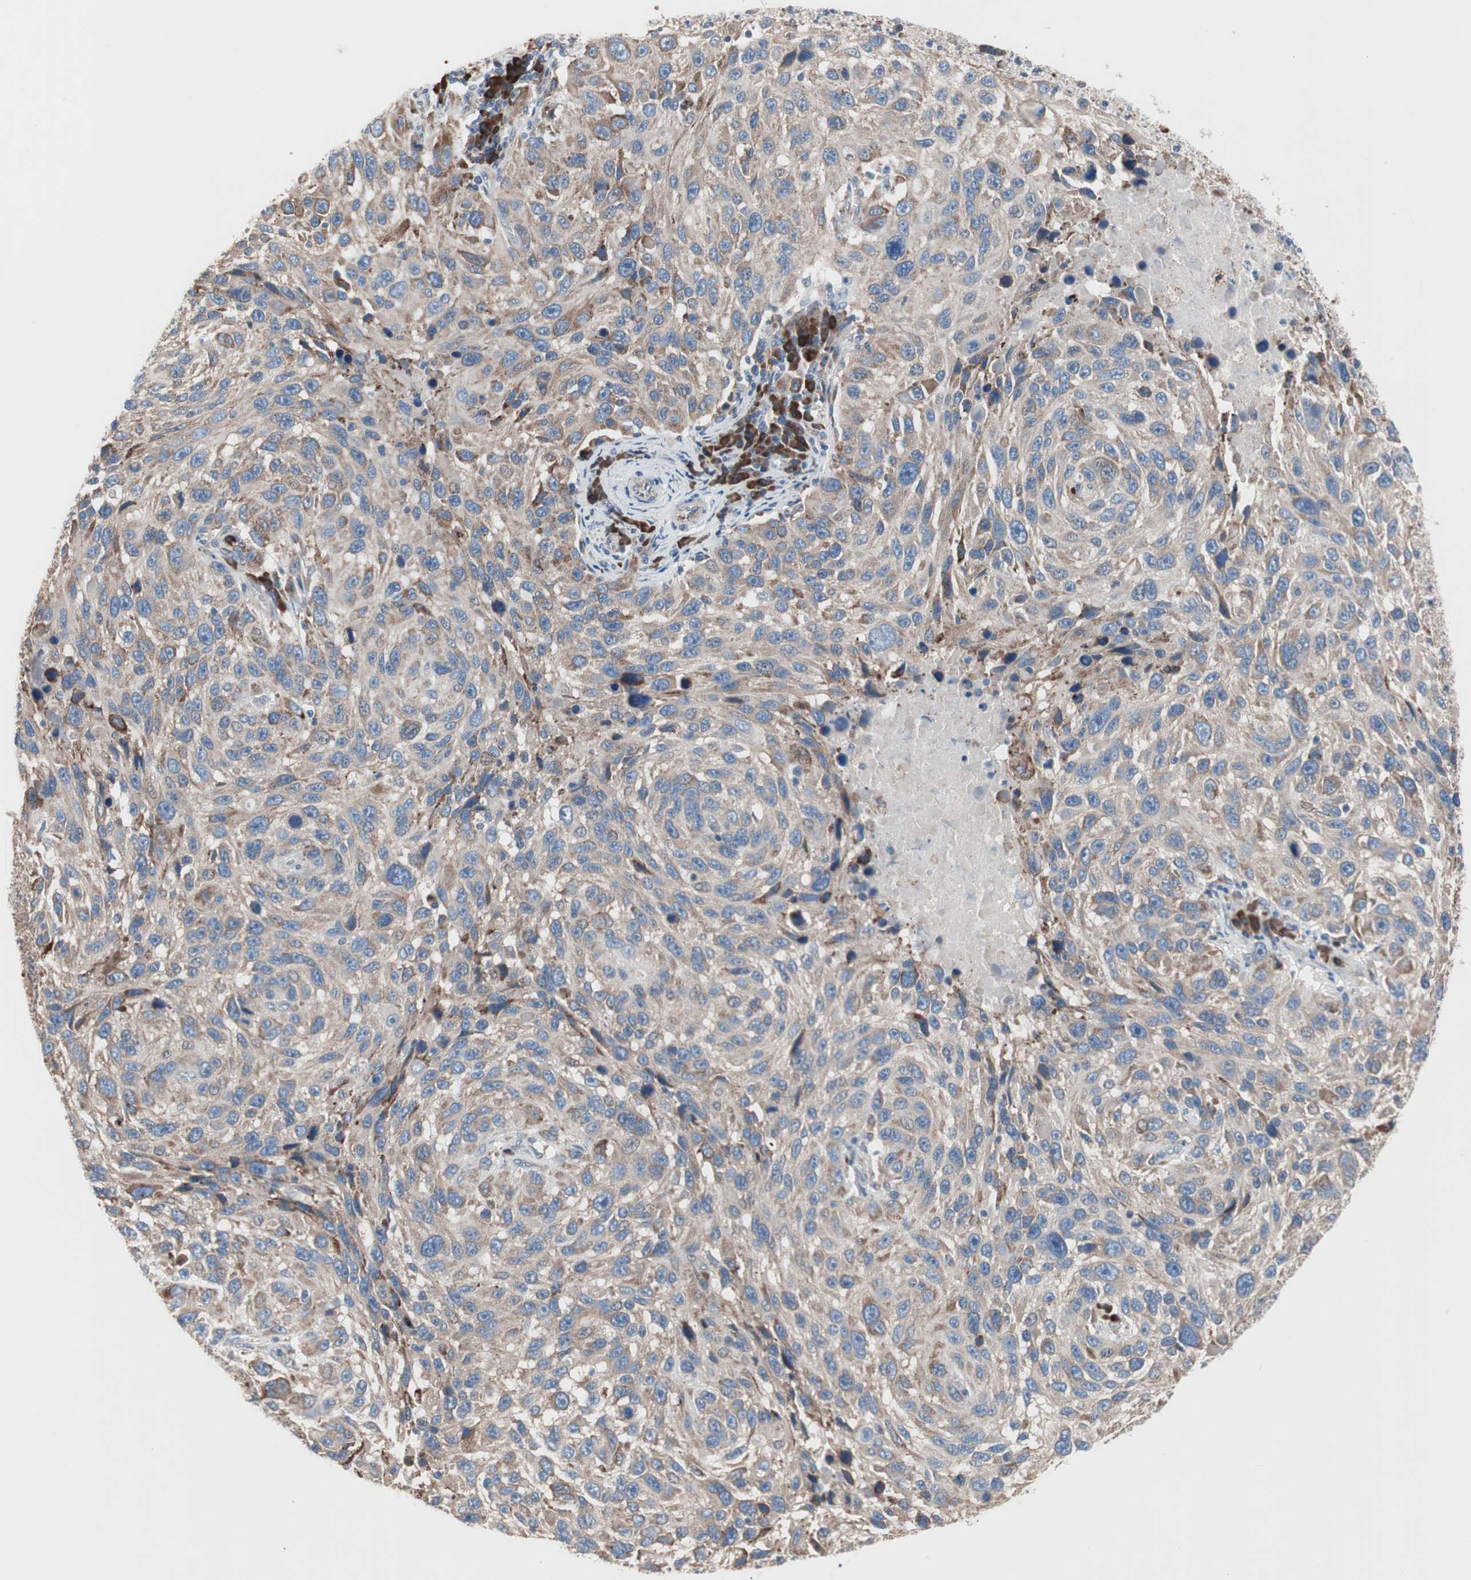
{"staining": {"intensity": "weak", "quantity": ">75%", "location": "cytoplasmic/membranous"}, "tissue": "melanoma", "cell_type": "Tumor cells", "image_type": "cancer", "snomed": [{"axis": "morphology", "description": "Malignant melanoma, NOS"}, {"axis": "topography", "description": "Skin"}], "caption": "A high-resolution image shows IHC staining of melanoma, which reveals weak cytoplasmic/membranous expression in about >75% of tumor cells. Using DAB (brown) and hematoxylin (blue) stains, captured at high magnification using brightfield microscopy.", "gene": "SLC27A4", "patient": {"sex": "male", "age": 53}}